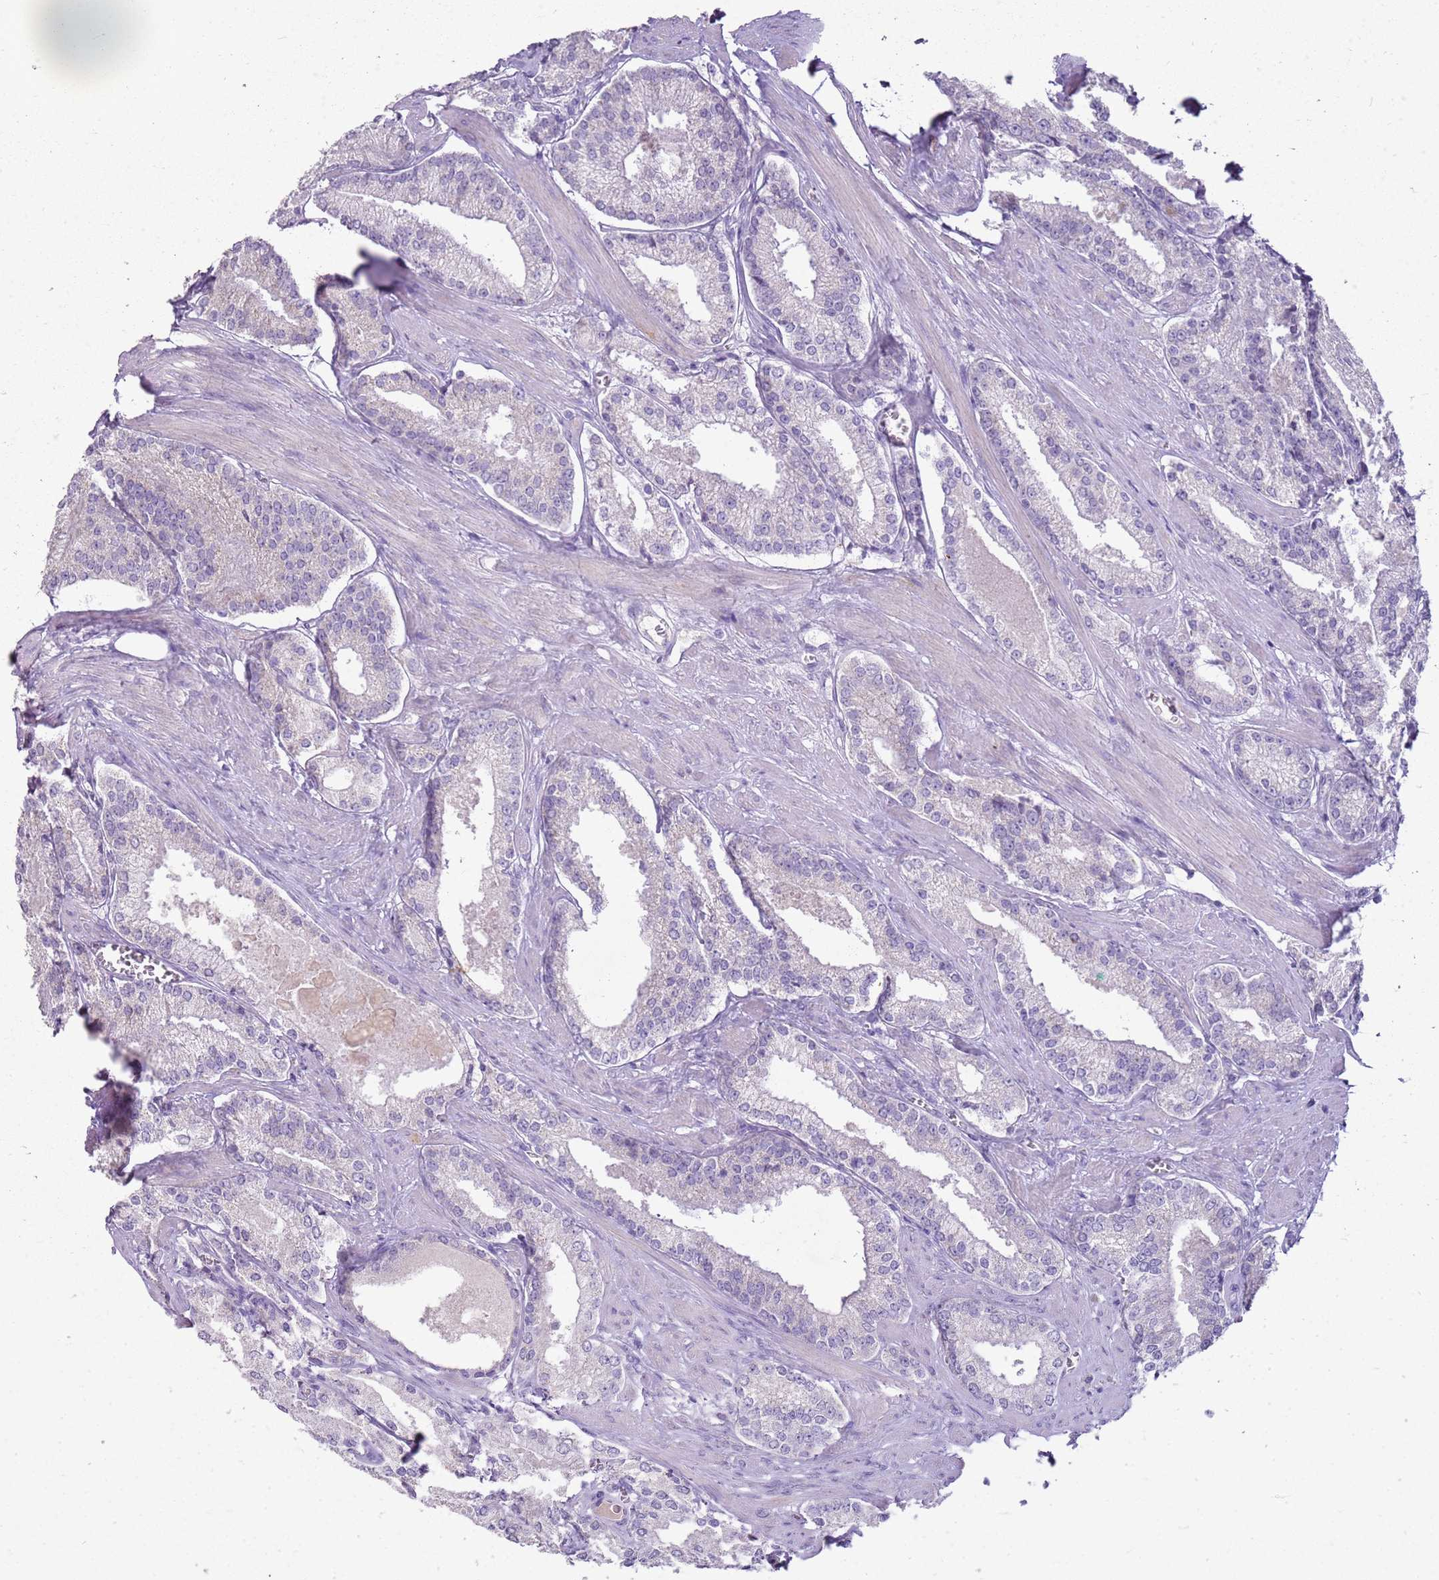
{"staining": {"intensity": "negative", "quantity": "none", "location": "none"}, "tissue": "prostate cancer", "cell_type": "Tumor cells", "image_type": "cancer", "snomed": [{"axis": "morphology", "description": "Adenocarcinoma, Low grade"}, {"axis": "topography", "description": "Prostate"}], "caption": "DAB (3,3'-diaminobenzidine) immunohistochemical staining of human prostate cancer exhibits no significant staining in tumor cells.", "gene": "FABP2", "patient": {"sex": "male", "age": 54}}